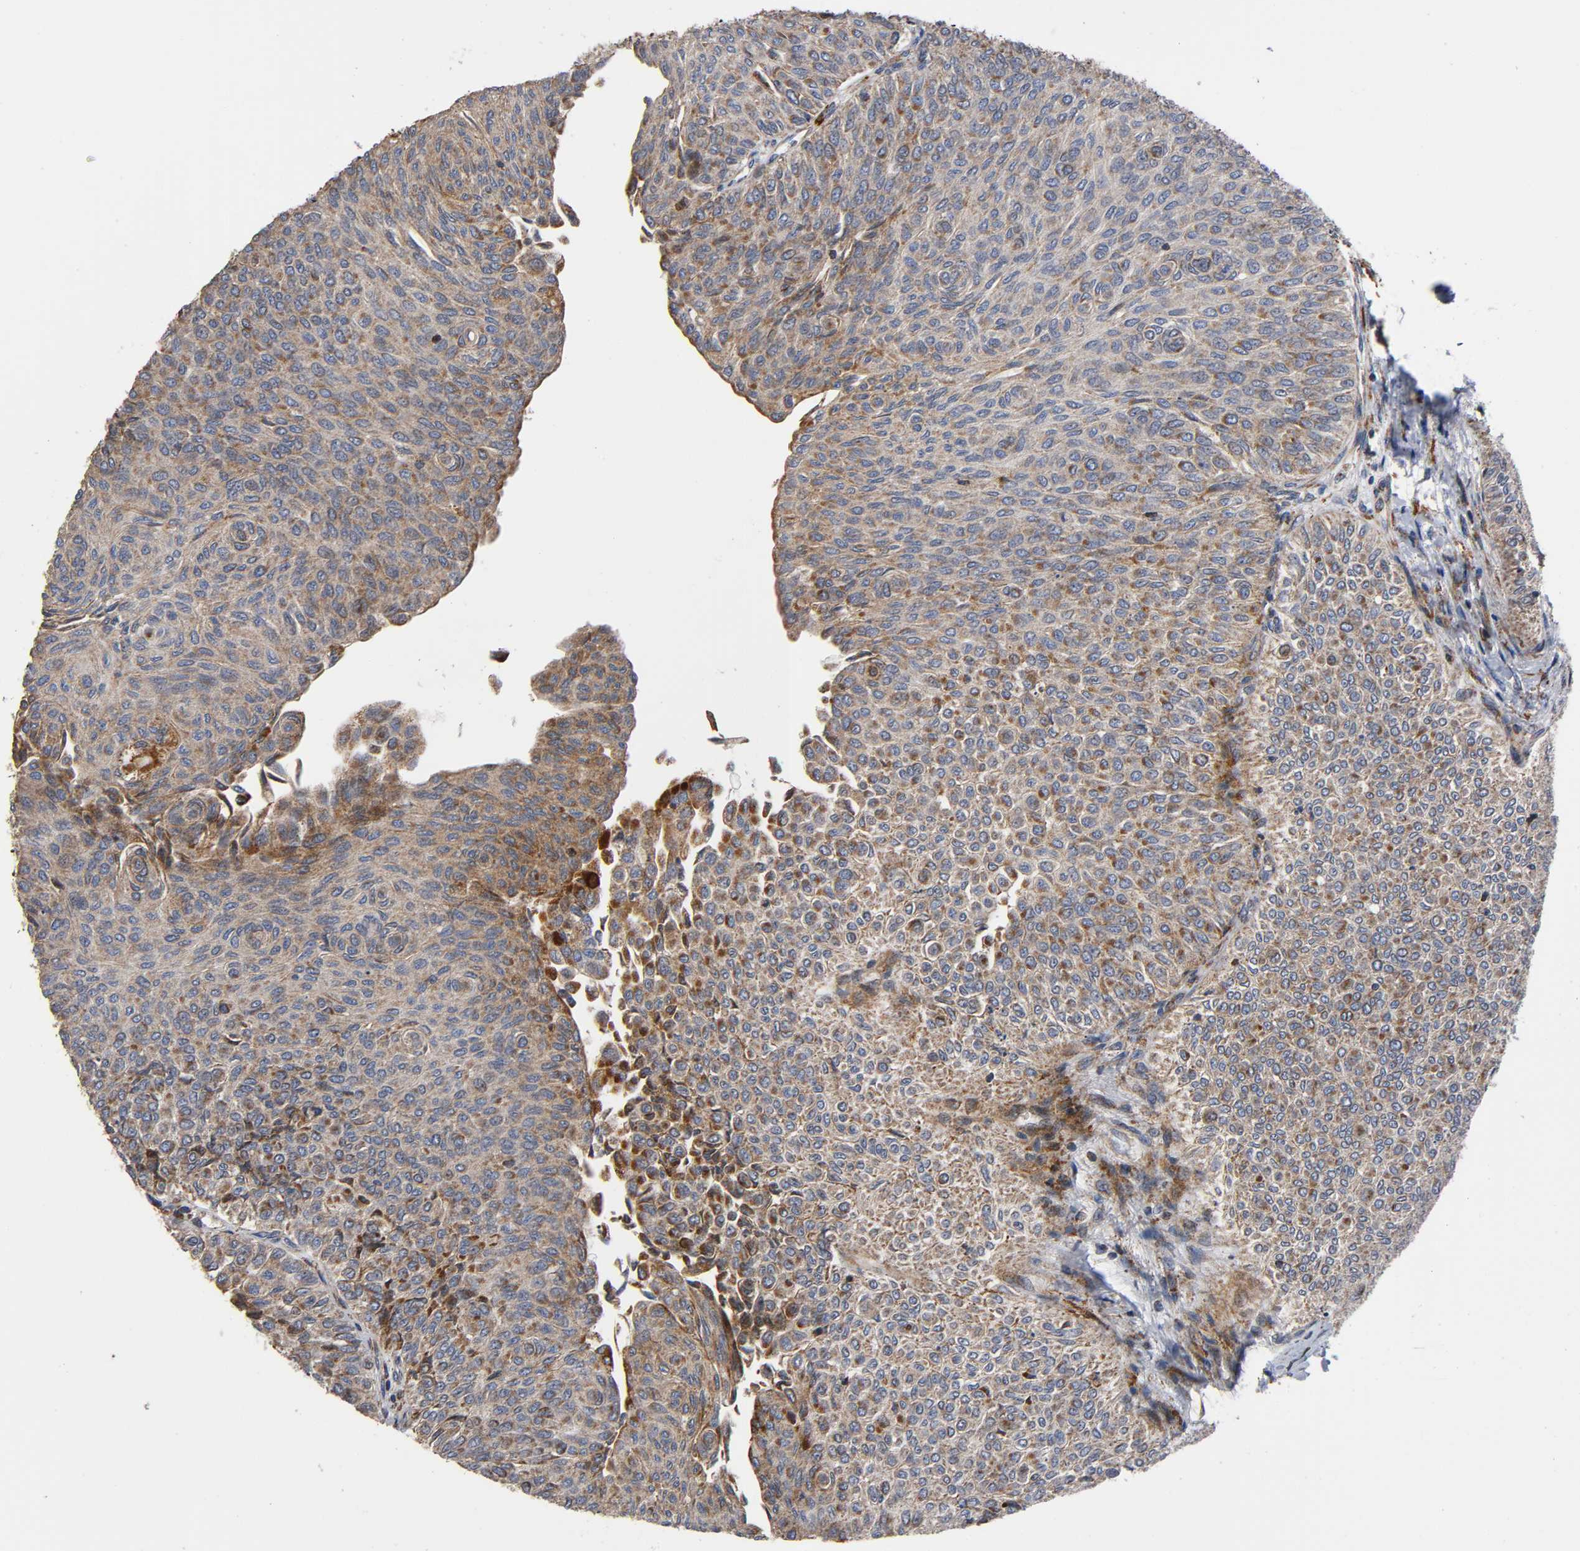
{"staining": {"intensity": "weak", "quantity": ">75%", "location": "cytoplasmic/membranous"}, "tissue": "urothelial cancer", "cell_type": "Tumor cells", "image_type": "cancer", "snomed": [{"axis": "morphology", "description": "Urothelial carcinoma, Low grade"}, {"axis": "topography", "description": "Urinary bladder"}], "caption": "Urothelial cancer stained with a protein marker shows weak staining in tumor cells.", "gene": "MAP3K1", "patient": {"sex": "male", "age": 78}}